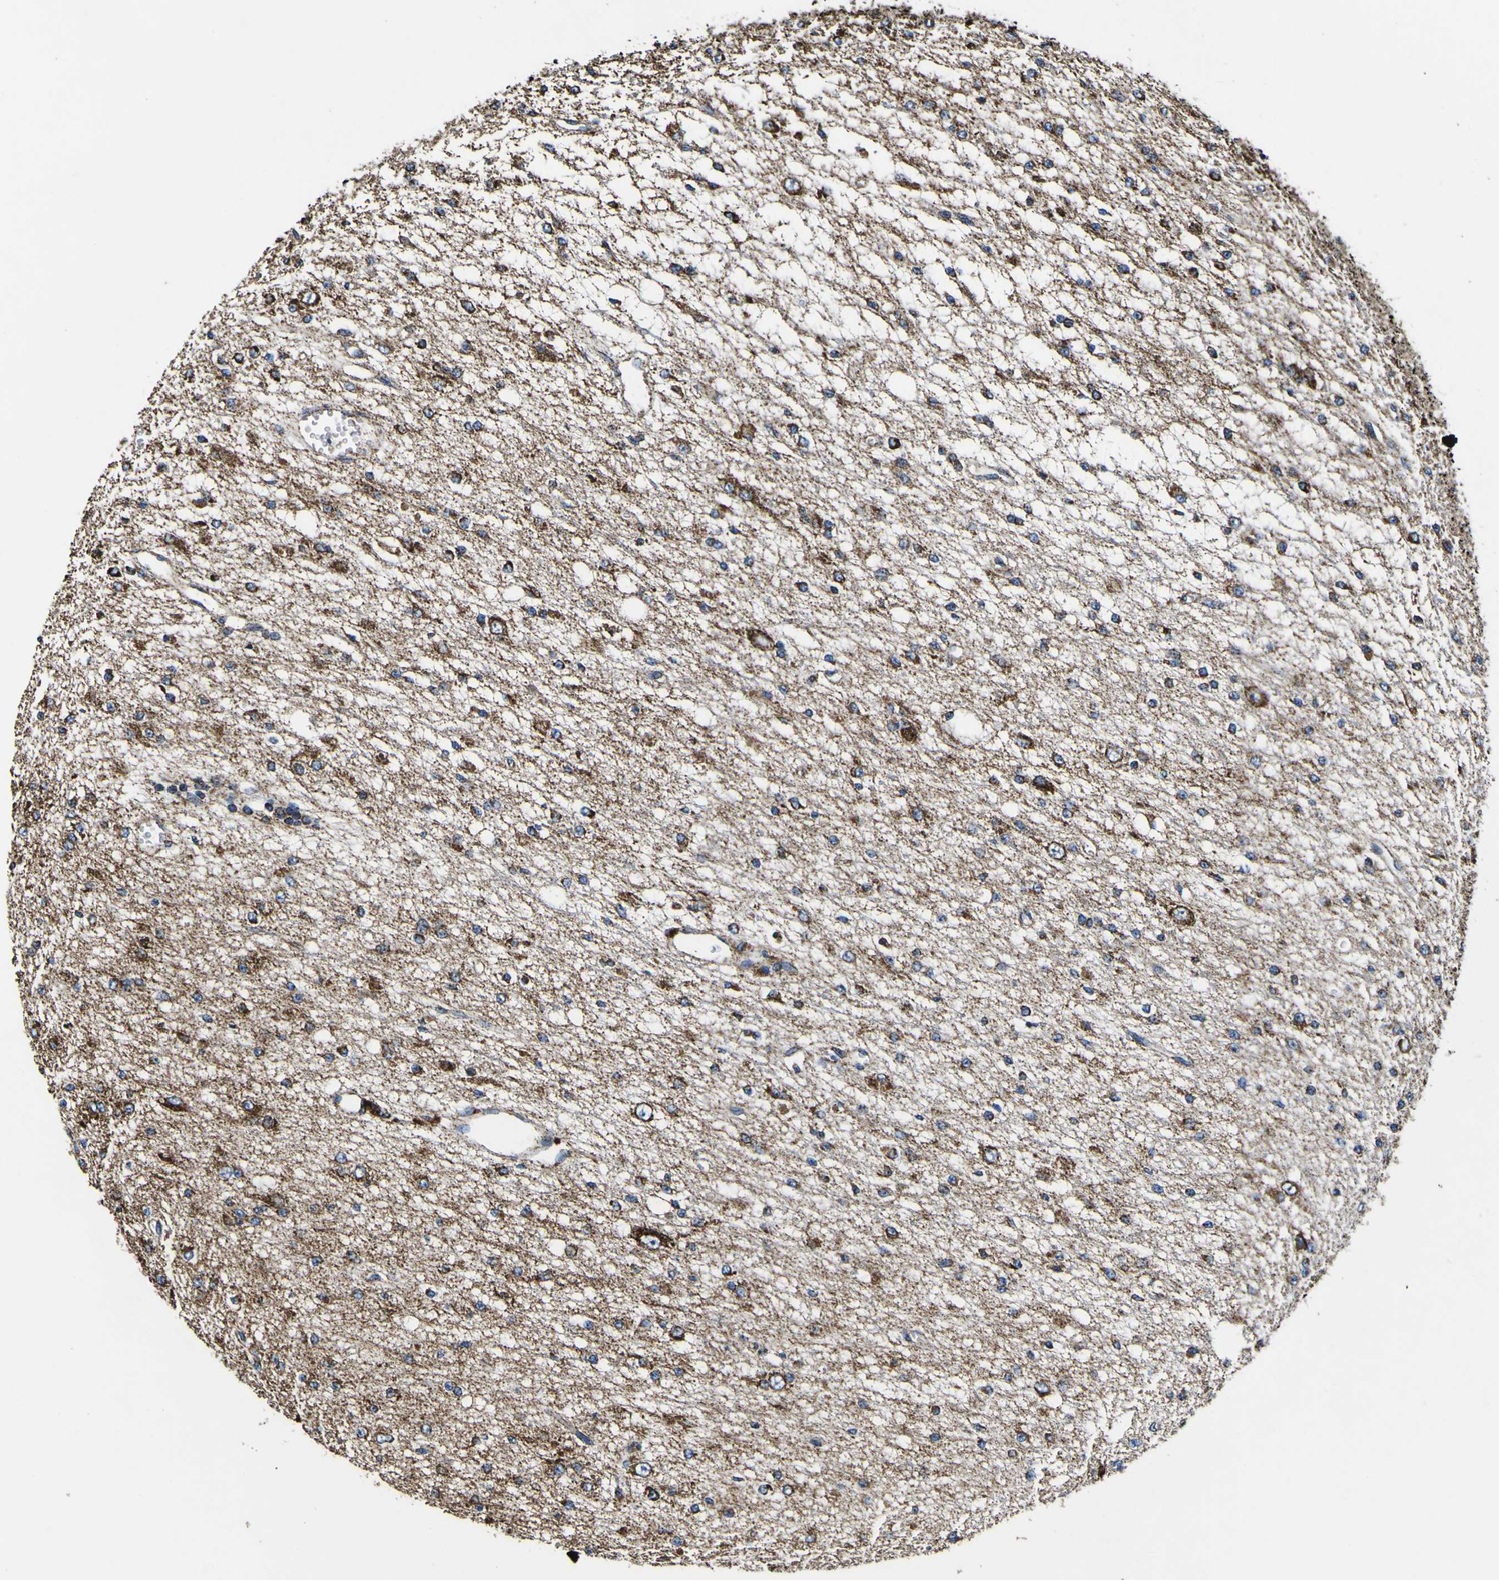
{"staining": {"intensity": "strong", "quantity": "25%-75%", "location": "cytoplasmic/membranous"}, "tissue": "glioma", "cell_type": "Tumor cells", "image_type": "cancer", "snomed": [{"axis": "morphology", "description": "Glioma, malignant, Low grade"}, {"axis": "topography", "description": "Brain"}], "caption": "High-power microscopy captured an immunohistochemistry (IHC) micrograph of glioma, revealing strong cytoplasmic/membranous positivity in about 25%-75% of tumor cells.", "gene": "PTRH2", "patient": {"sex": "male", "age": 38}}